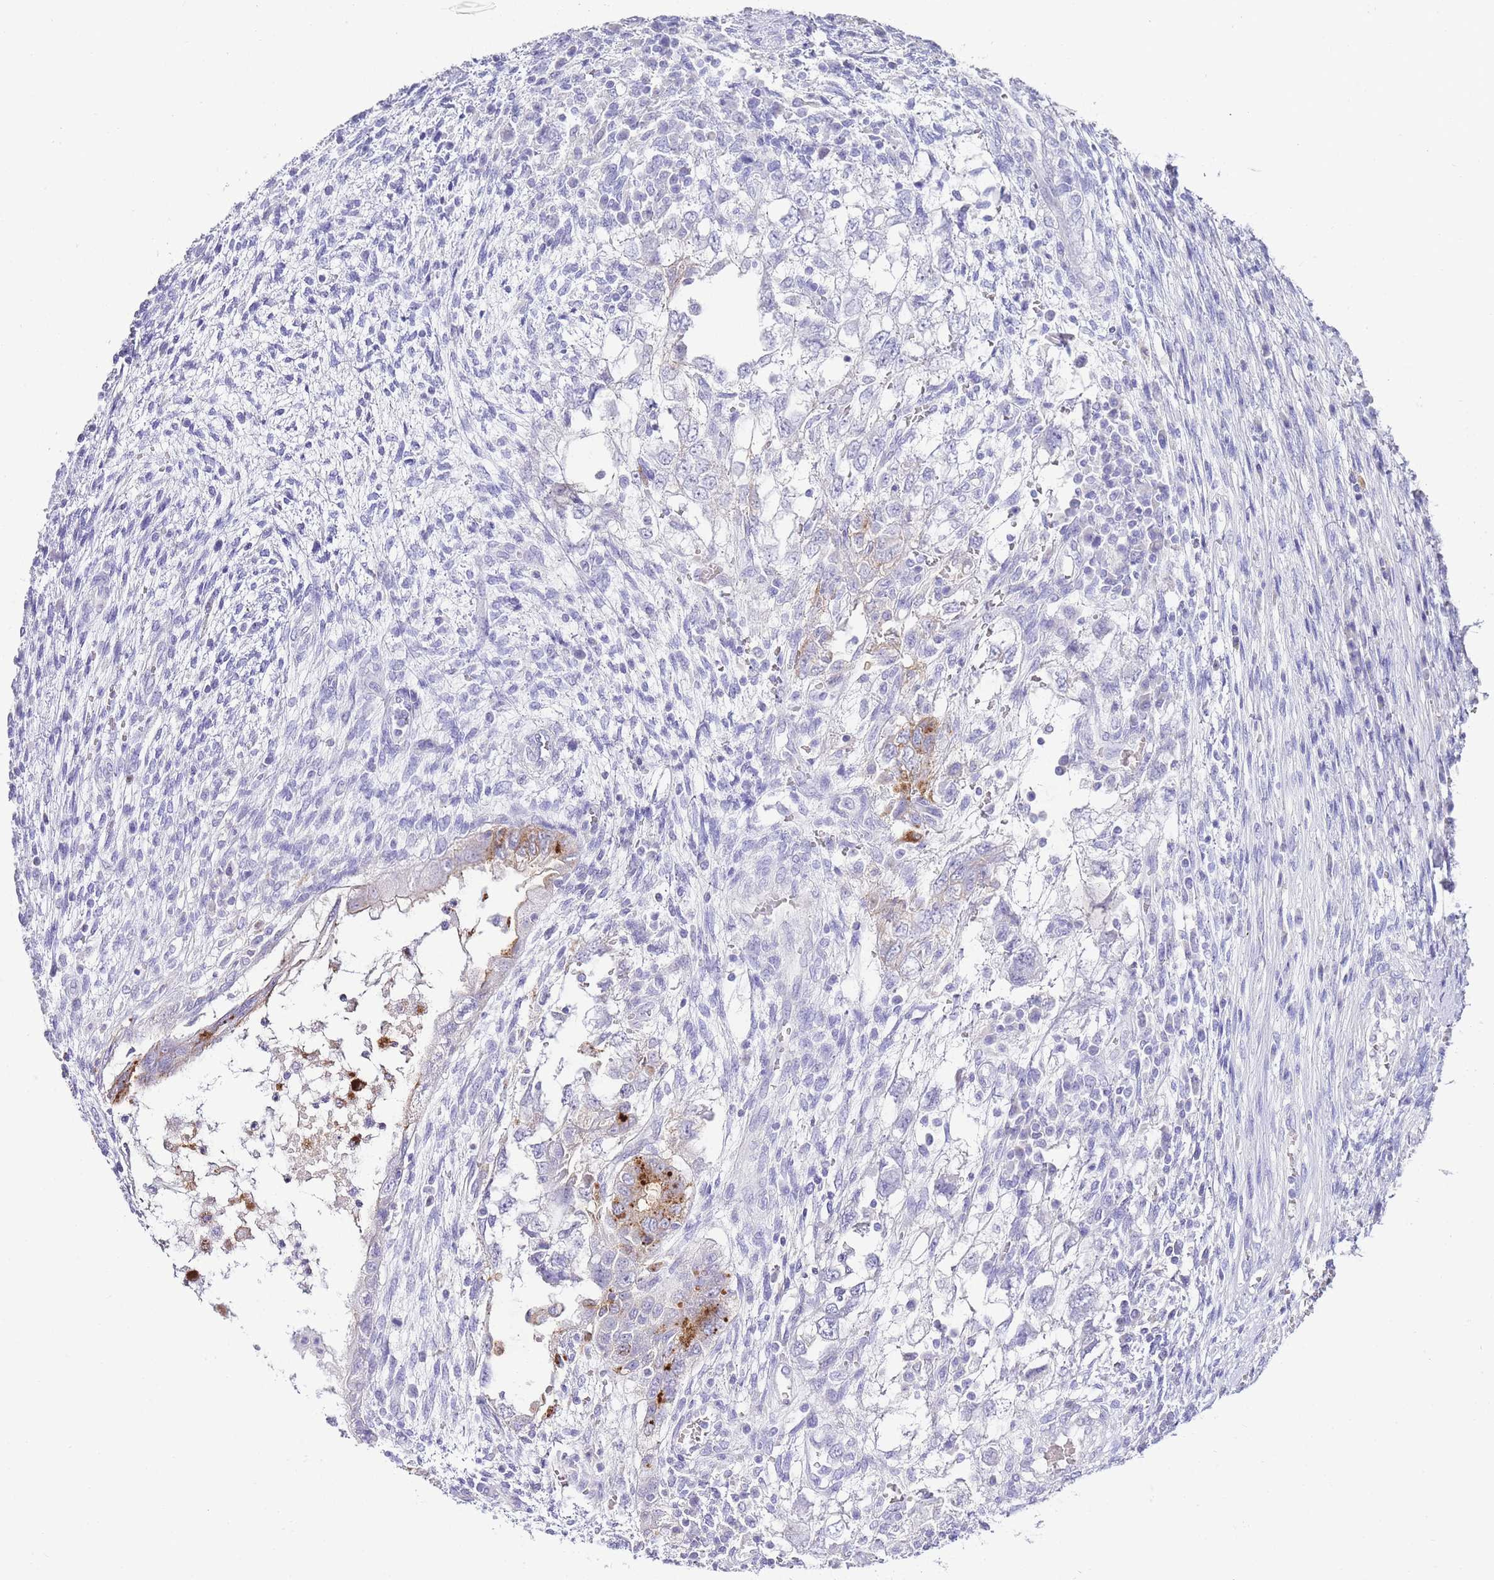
{"staining": {"intensity": "moderate", "quantity": "<25%", "location": "cytoplasmic/membranous"}, "tissue": "testis cancer", "cell_type": "Tumor cells", "image_type": "cancer", "snomed": [{"axis": "morphology", "description": "Carcinoma, Embryonal, NOS"}, {"axis": "topography", "description": "Testis"}], "caption": "Testis cancer was stained to show a protein in brown. There is low levels of moderate cytoplasmic/membranous positivity in about <25% of tumor cells.", "gene": "DPP4", "patient": {"sex": "male", "age": 26}}